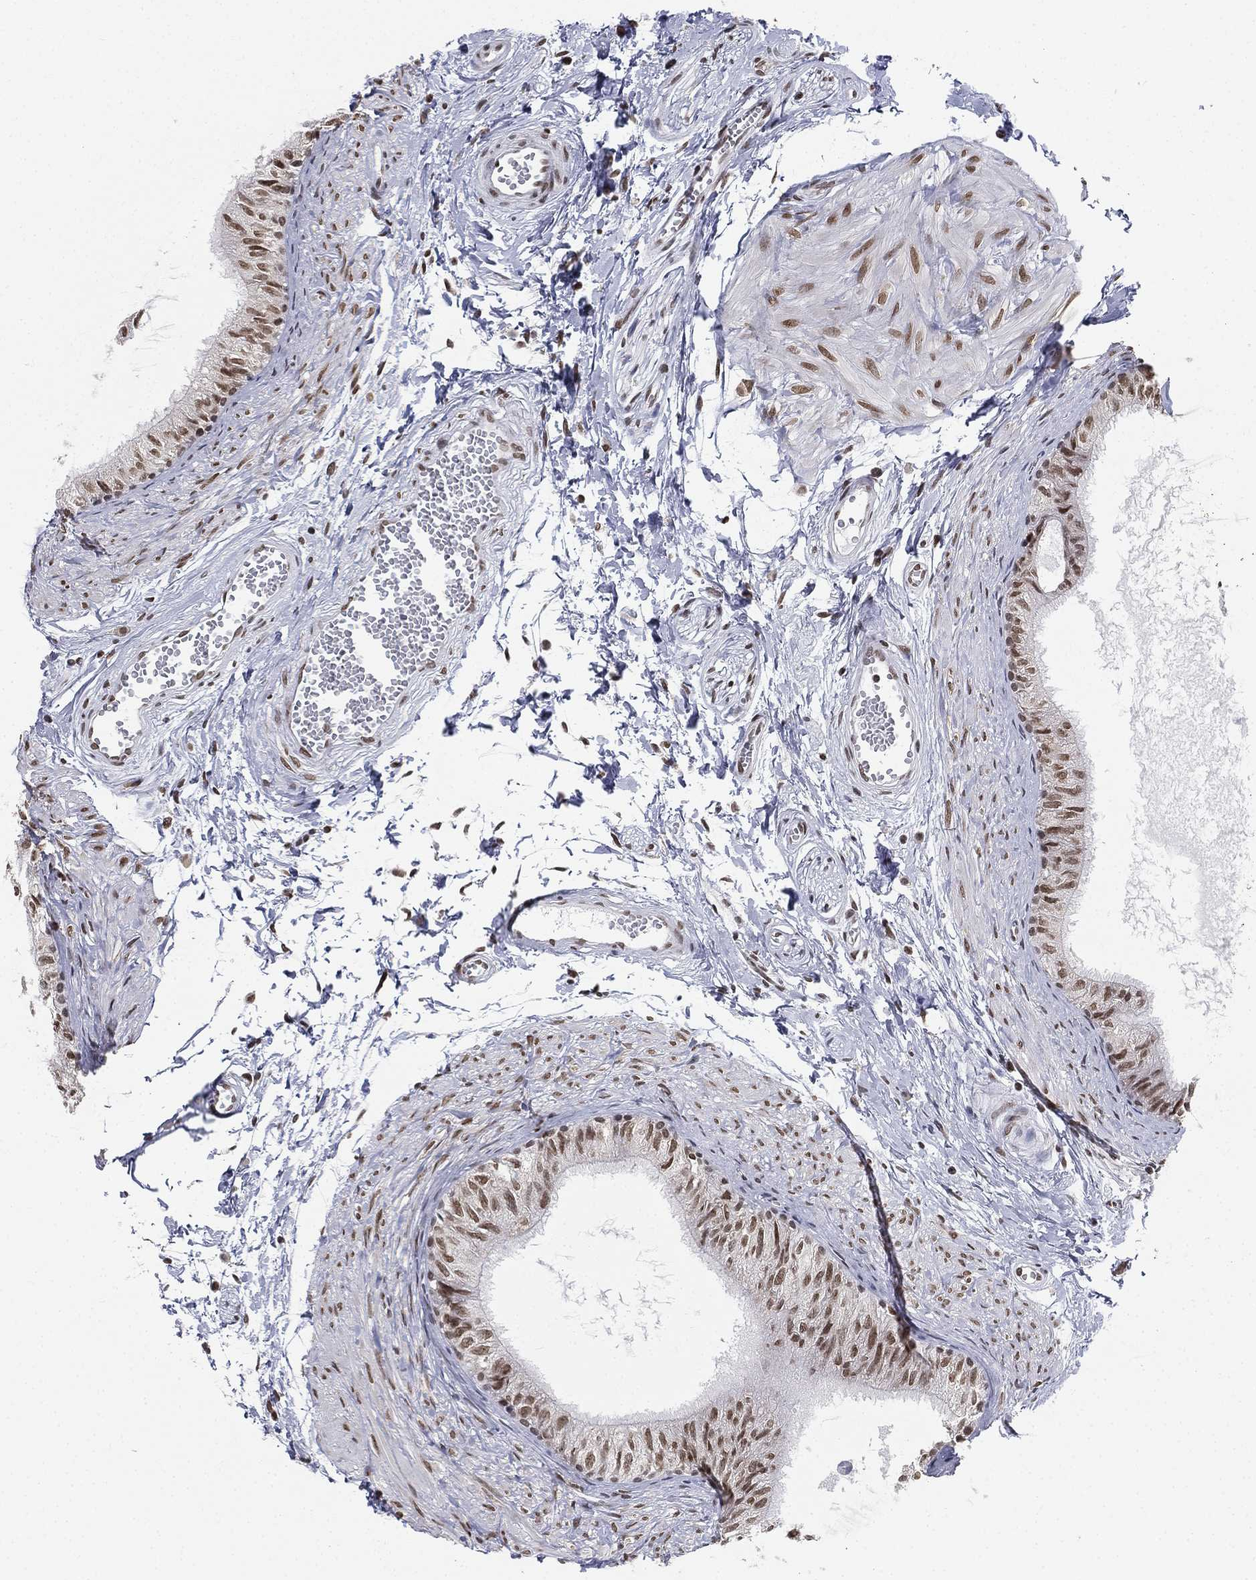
{"staining": {"intensity": "strong", "quantity": "25%-75%", "location": "nuclear"}, "tissue": "epididymis", "cell_type": "Glandular cells", "image_type": "normal", "snomed": [{"axis": "morphology", "description": "Normal tissue, NOS"}, {"axis": "topography", "description": "Epididymis"}], "caption": "Brown immunohistochemical staining in benign epididymis displays strong nuclear staining in approximately 25%-75% of glandular cells.", "gene": "FUBP3", "patient": {"sex": "male", "age": 22}}